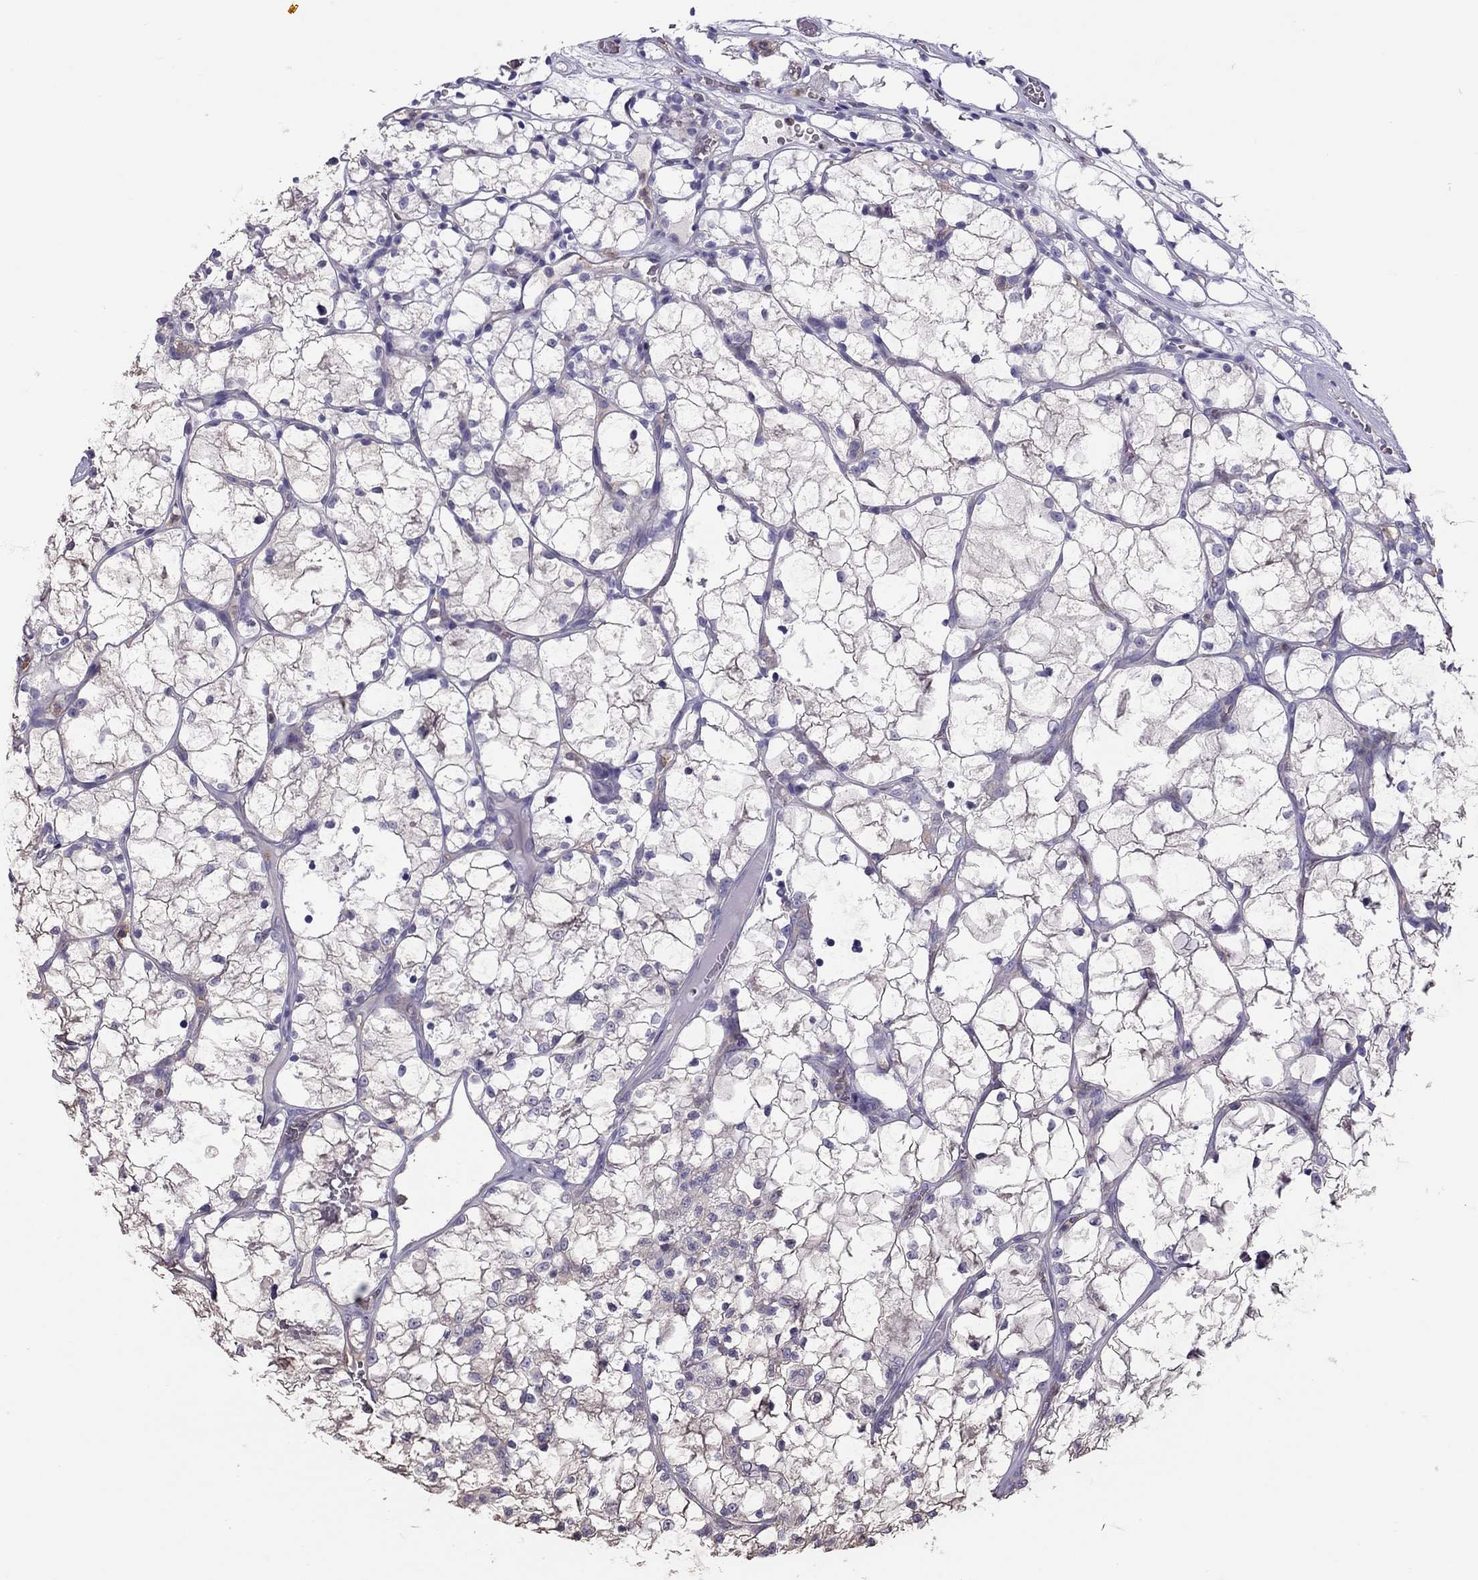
{"staining": {"intensity": "negative", "quantity": "none", "location": "none"}, "tissue": "renal cancer", "cell_type": "Tumor cells", "image_type": "cancer", "snomed": [{"axis": "morphology", "description": "Adenocarcinoma, NOS"}, {"axis": "topography", "description": "Kidney"}], "caption": "An immunohistochemistry photomicrograph of renal cancer is shown. There is no staining in tumor cells of renal cancer. (DAB (3,3'-diaminobenzidine) IHC visualized using brightfield microscopy, high magnification).", "gene": "TEX22", "patient": {"sex": "female", "age": 69}}